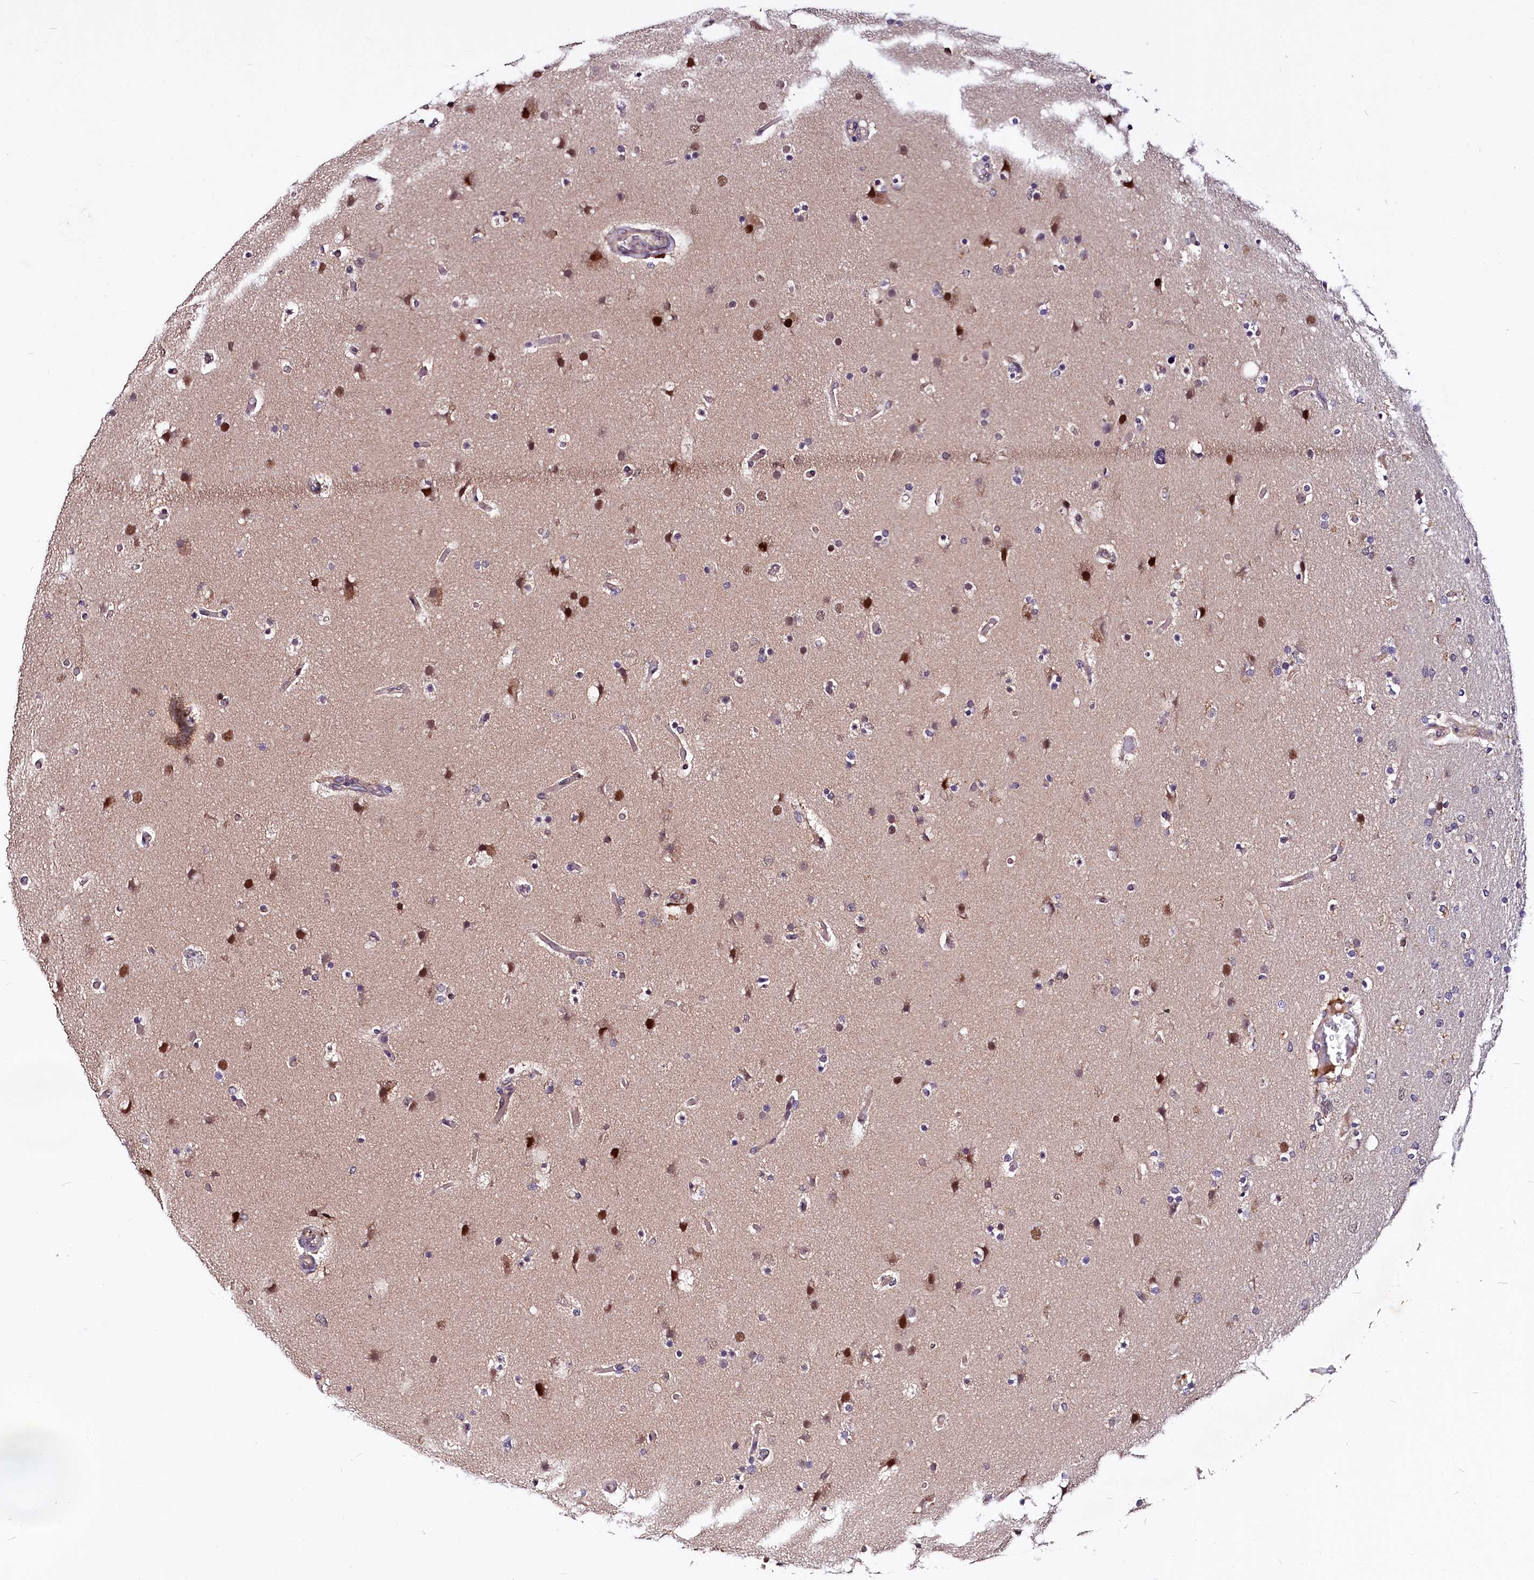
{"staining": {"intensity": "moderate", "quantity": "25%-75%", "location": "nuclear"}, "tissue": "glioma", "cell_type": "Tumor cells", "image_type": "cancer", "snomed": [{"axis": "morphology", "description": "Glioma, malignant, High grade"}, {"axis": "topography", "description": "Cerebral cortex"}], "caption": "Human glioma stained with a brown dye demonstrates moderate nuclear positive expression in about 25%-75% of tumor cells.", "gene": "UBE3A", "patient": {"sex": "female", "age": 36}}